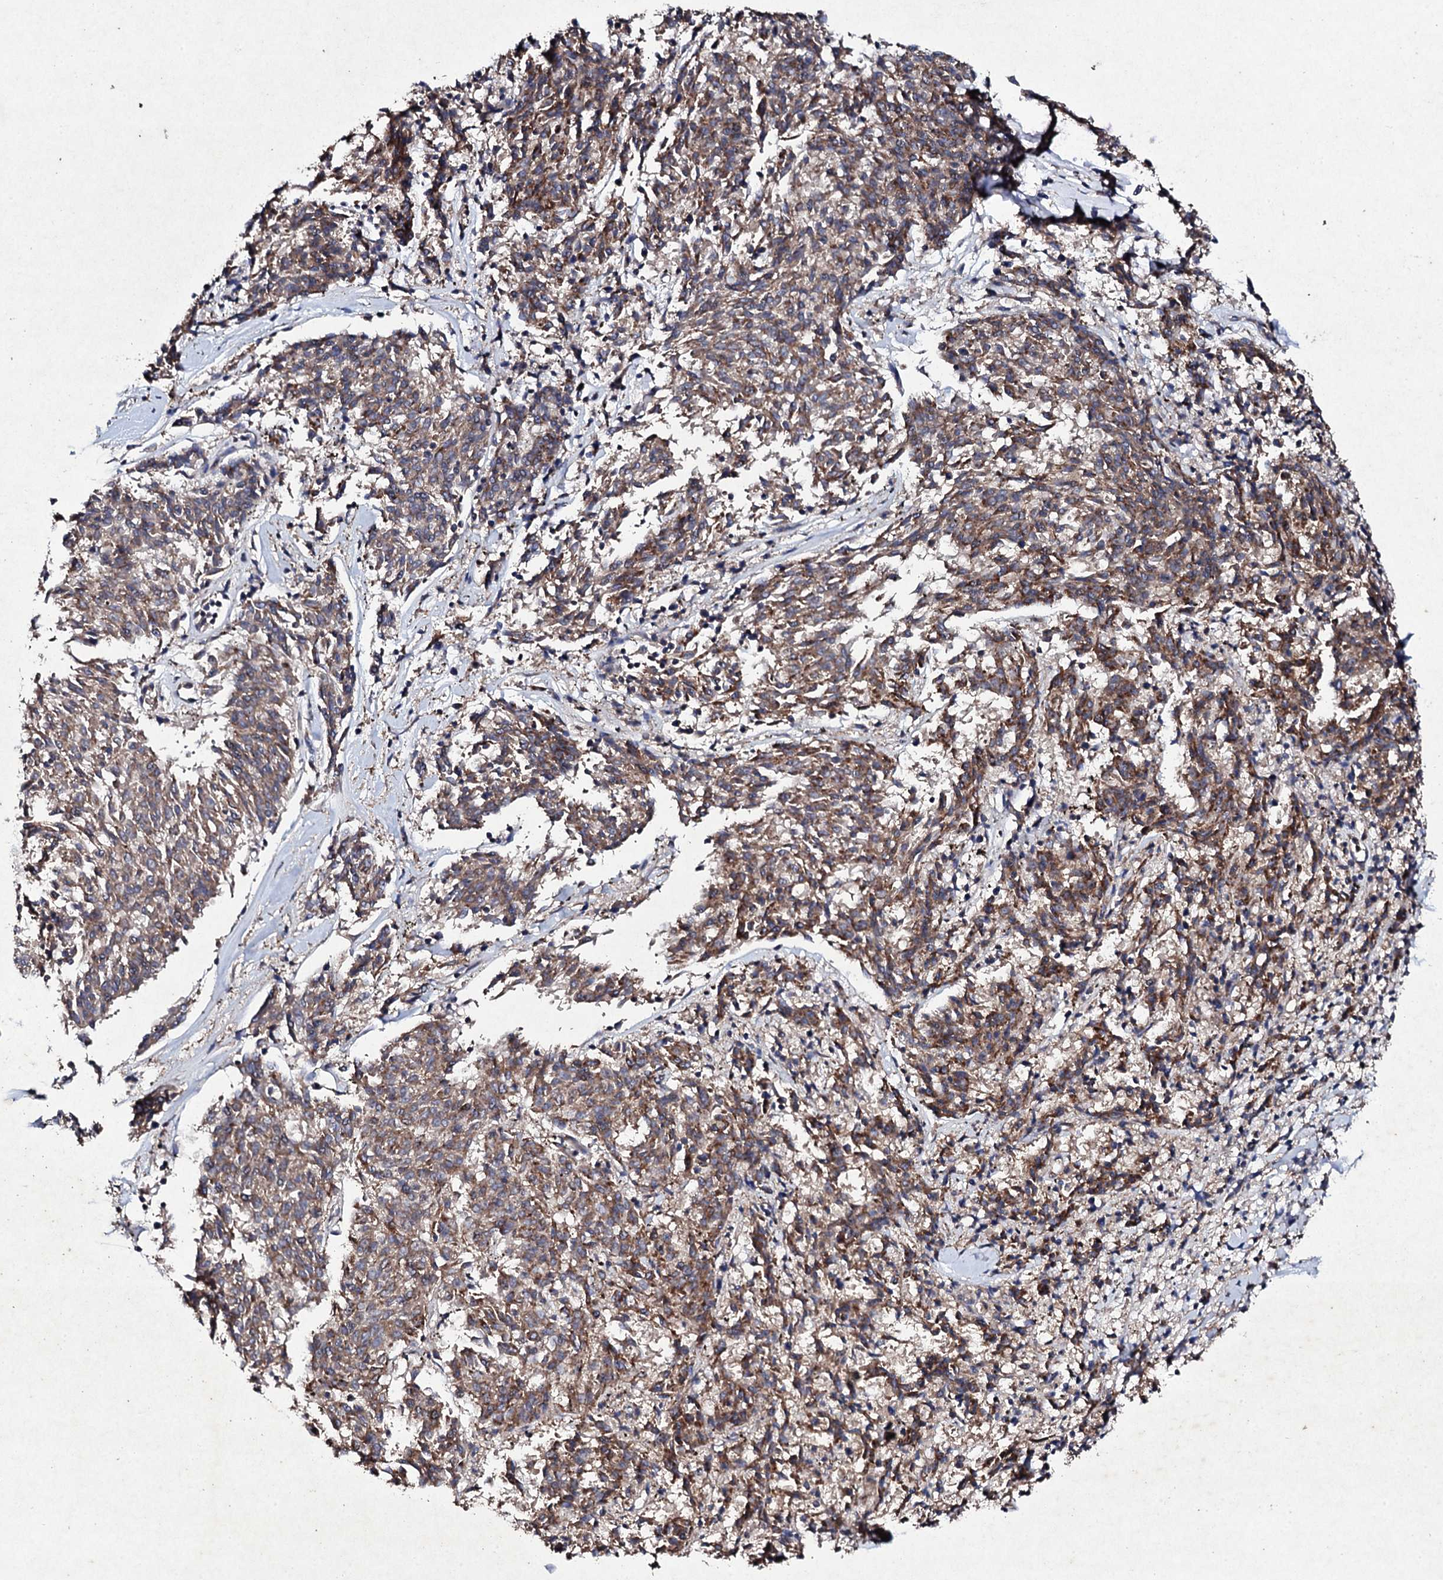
{"staining": {"intensity": "moderate", "quantity": ">75%", "location": "cytoplasmic/membranous"}, "tissue": "melanoma", "cell_type": "Tumor cells", "image_type": "cancer", "snomed": [{"axis": "morphology", "description": "Malignant melanoma, NOS"}, {"axis": "topography", "description": "Skin"}], "caption": "Protein expression analysis of human malignant melanoma reveals moderate cytoplasmic/membranous expression in approximately >75% of tumor cells.", "gene": "MOCOS", "patient": {"sex": "female", "age": 72}}